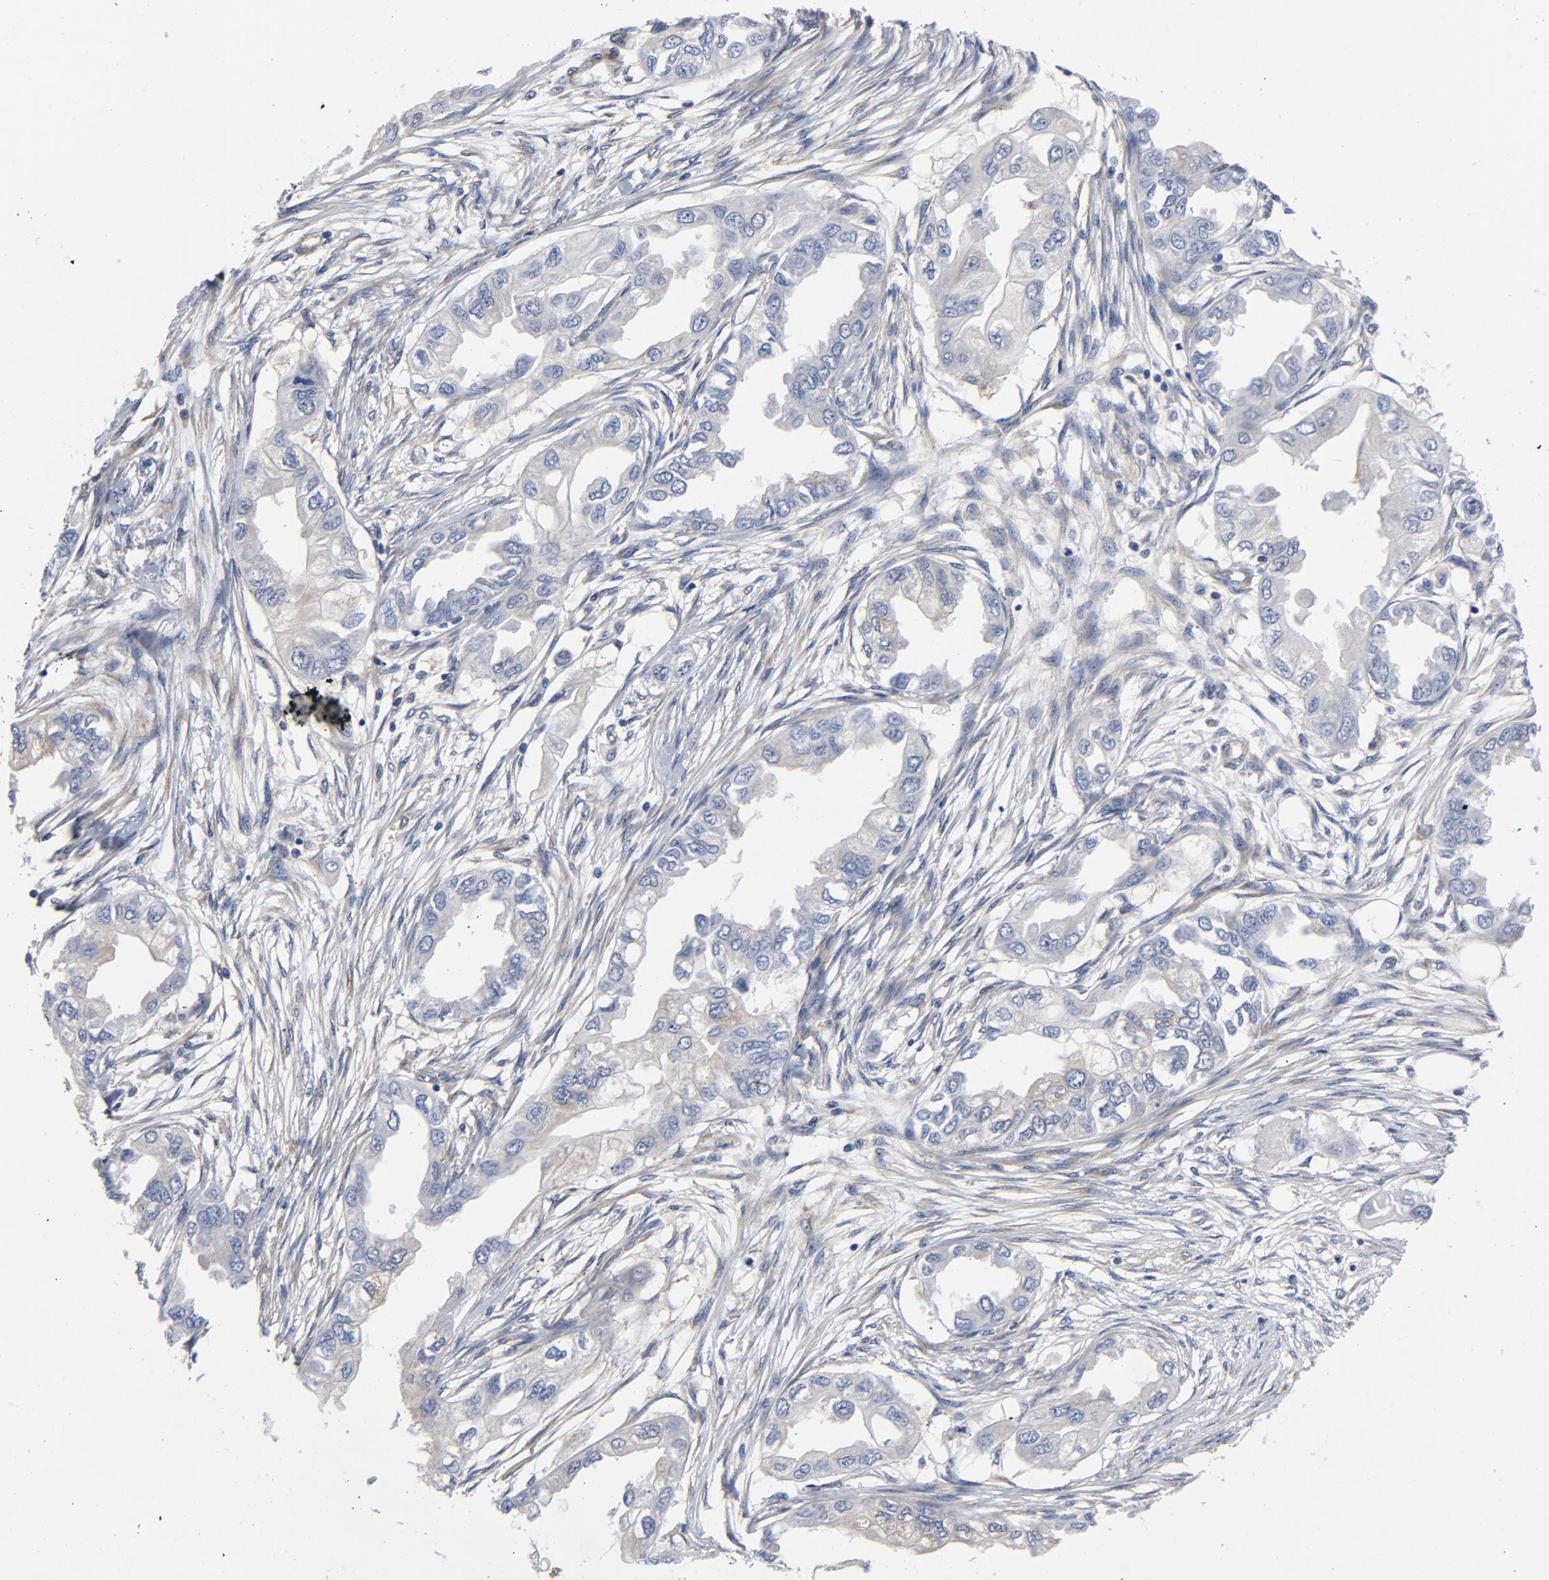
{"staining": {"intensity": "weak", "quantity": "<25%", "location": "cytoplasmic/membranous"}, "tissue": "endometrial cancer", "cell_type": "Tumor cells", "image_type": "cancer", "snomed": [{"axis": "morphology", "description": "Adenocarcinoma, NOS"}, {"axis": "topography", "description": "Endometrium"}], "caption": "High magnification brightfield microscopy of adenocarcinoma (endometrial) stained with DAB (3,3'-diaminobenzidine) (brown) and counterstained with hematoxylin (blue): tumor cells show no significant expression. (Brightfield microscopy of DAB (3,3'-diaminobenzidine) immunohistochemistry at high magnification).", "gene": "DYNLT3", "patient": {"sex": "female", "age": 67}}